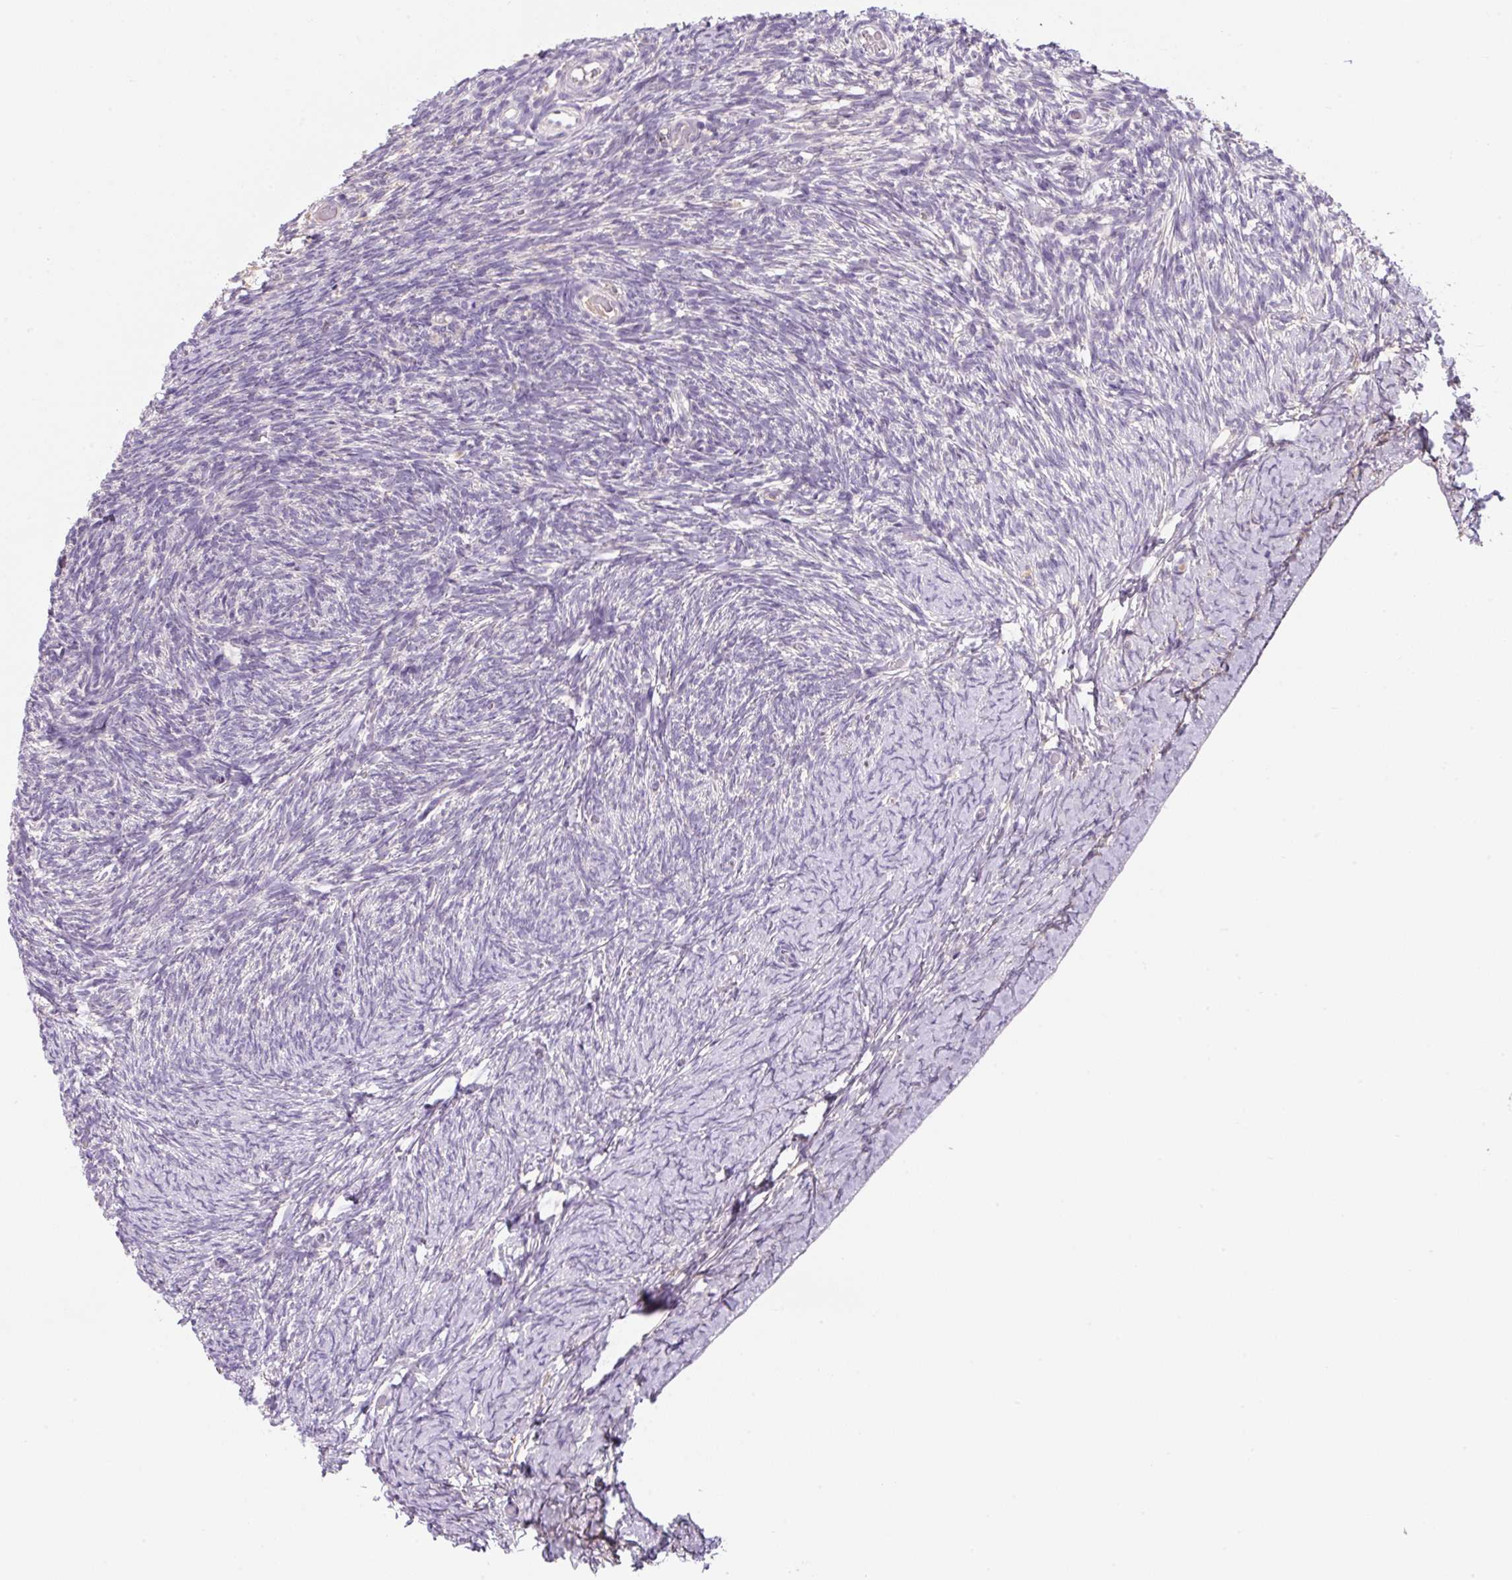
{"staining": {"intensity": "negative", "quantity": "none", "location": "none"}, "tissue": "ovary", "cell_type": "Follicle cells", "image_type": "normal", "snomed": [{"axis": "morphology", "description": "Normal tissue, NOS"}, {"axis": "topography", "description": "Ovary"}], "caption": "An immunohistochemistry (IHC) photomicrograph of normal ovary is shown. There is no staining in follicle cells of ovary. (DAB (3,3'-diaminobenzidine) immunohistochemistry with hematoxylin counter stain).", "gene": "FZD5", "patient": {"sex": "female", "age": 39}}